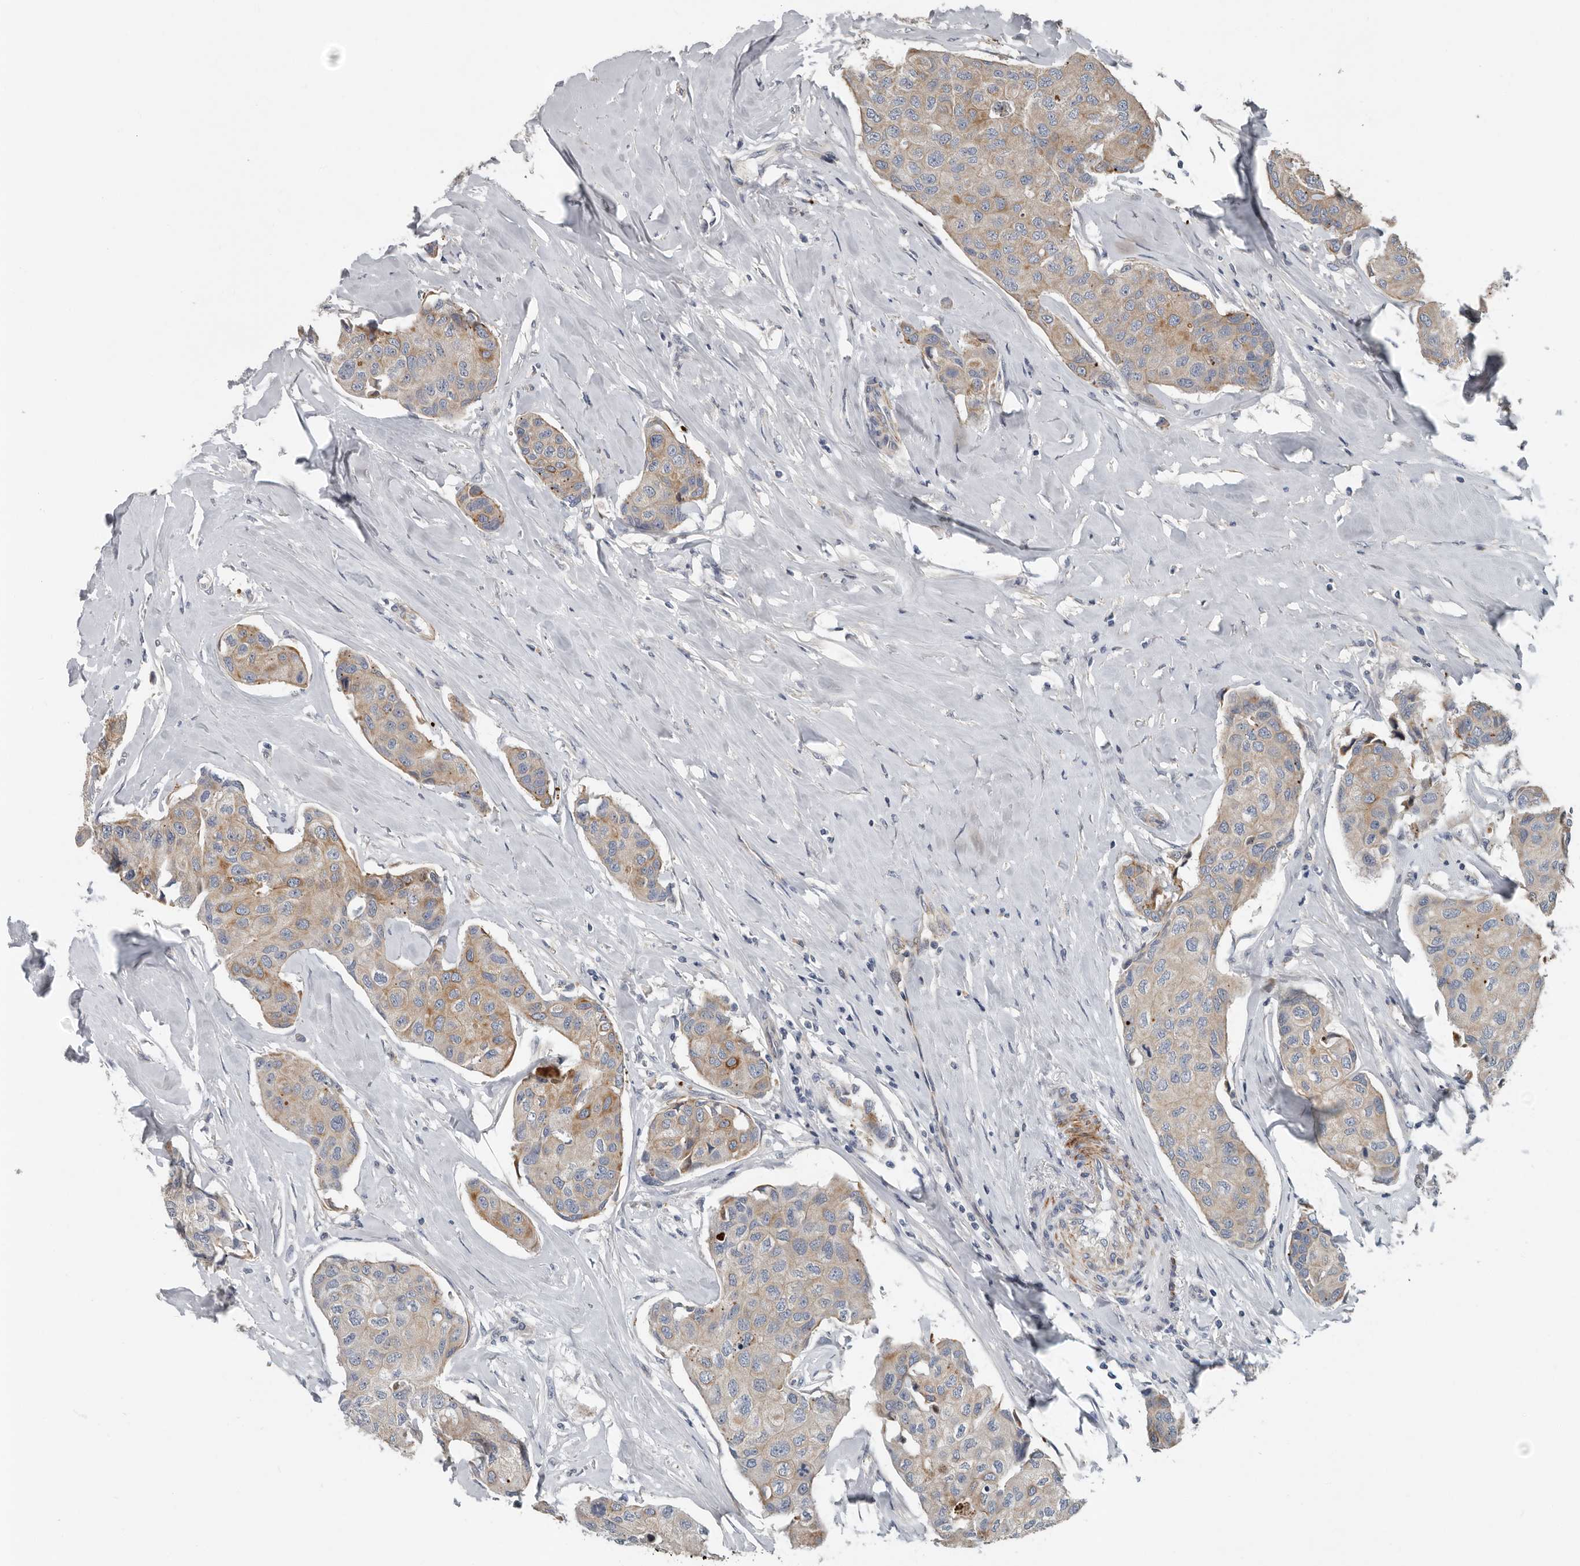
{"staining": {"intensity": "moderate", "quantity": "<25%", "location": "cytoplasmic/membranous"}, "tissue": "breast cancer", "cell_type": "Tumor cells", "image_type": "cancer", "snomed": [{"axis": "morphology", "description": "Duct carcinoma"}, {"axis": "topography", "description": "Breast"}], "caption": "An IHC micrograph of neoplastic tissue is shown. Protein staining in brown labels moderate cytoplasmic/membranous positivity in breast cancer within tumor cells. The staining was performed using DAB (3,3'-diaminobenzidine), with brown indicating positive protein expression. Nuclei are stained blue with hematoxylin.", "gene": "DPY19L4", "patient": {"sex": "female", "age": 80}}